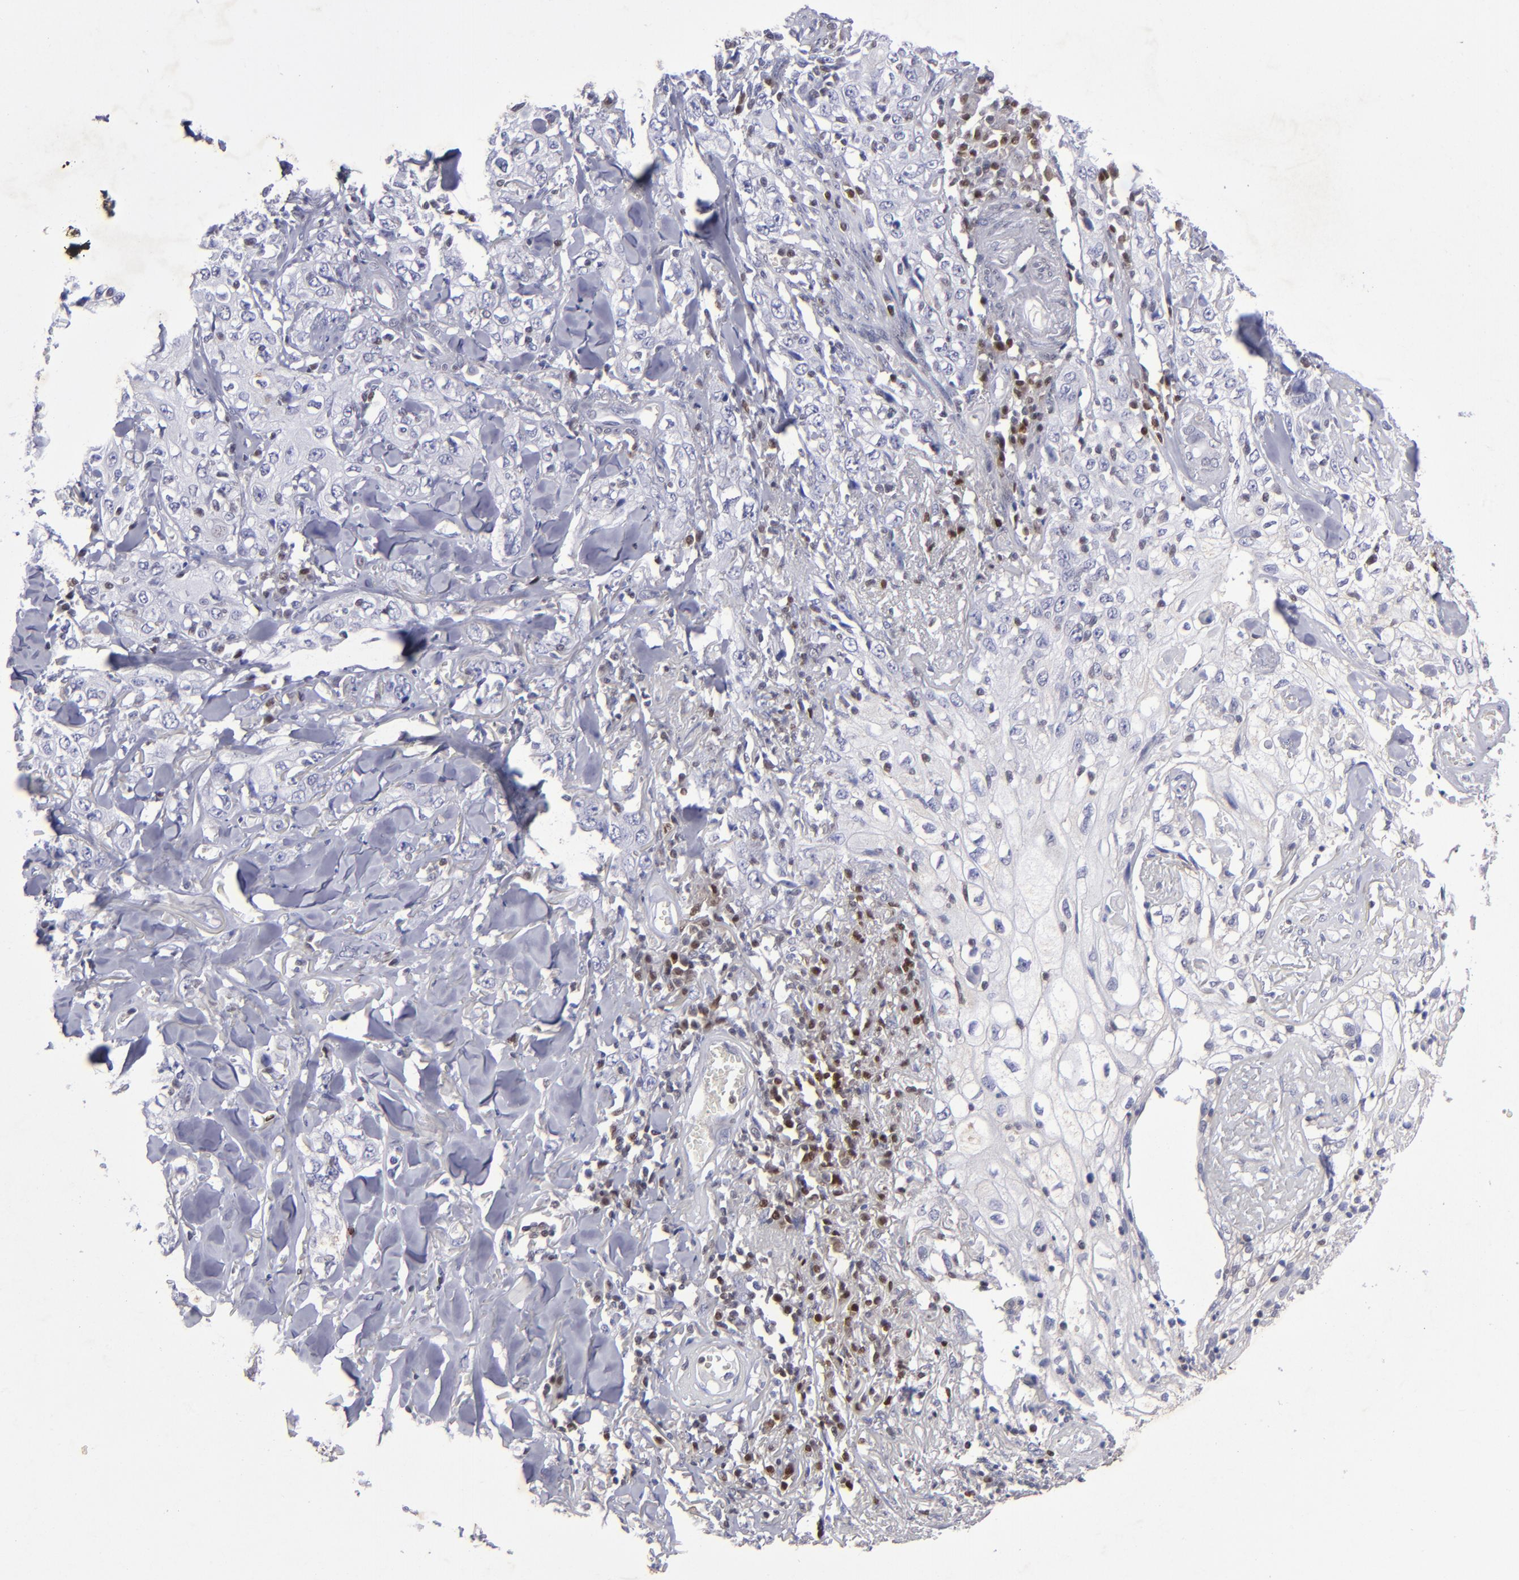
{"staining": {"intensity": "negative", "quantity": "none", "location": "none"}, "tissue": "skin cancer", "cell_type": "Tumor cells", "image_type": "cancer", "snomed": [{"axis": "morphology", "description": "Squamous cell carcinoma, NOS"}, {"axis": "topography", "description": "Skin"}], "caption": "DAB (3,3'-diaminobenzidine) immunohistochemical staining of human squamous cell carcinoma (skin) demonstrates no significant staining in tumor cells.", "gene": "MGMT", "patient": {"sex": "male", "age": 65}}